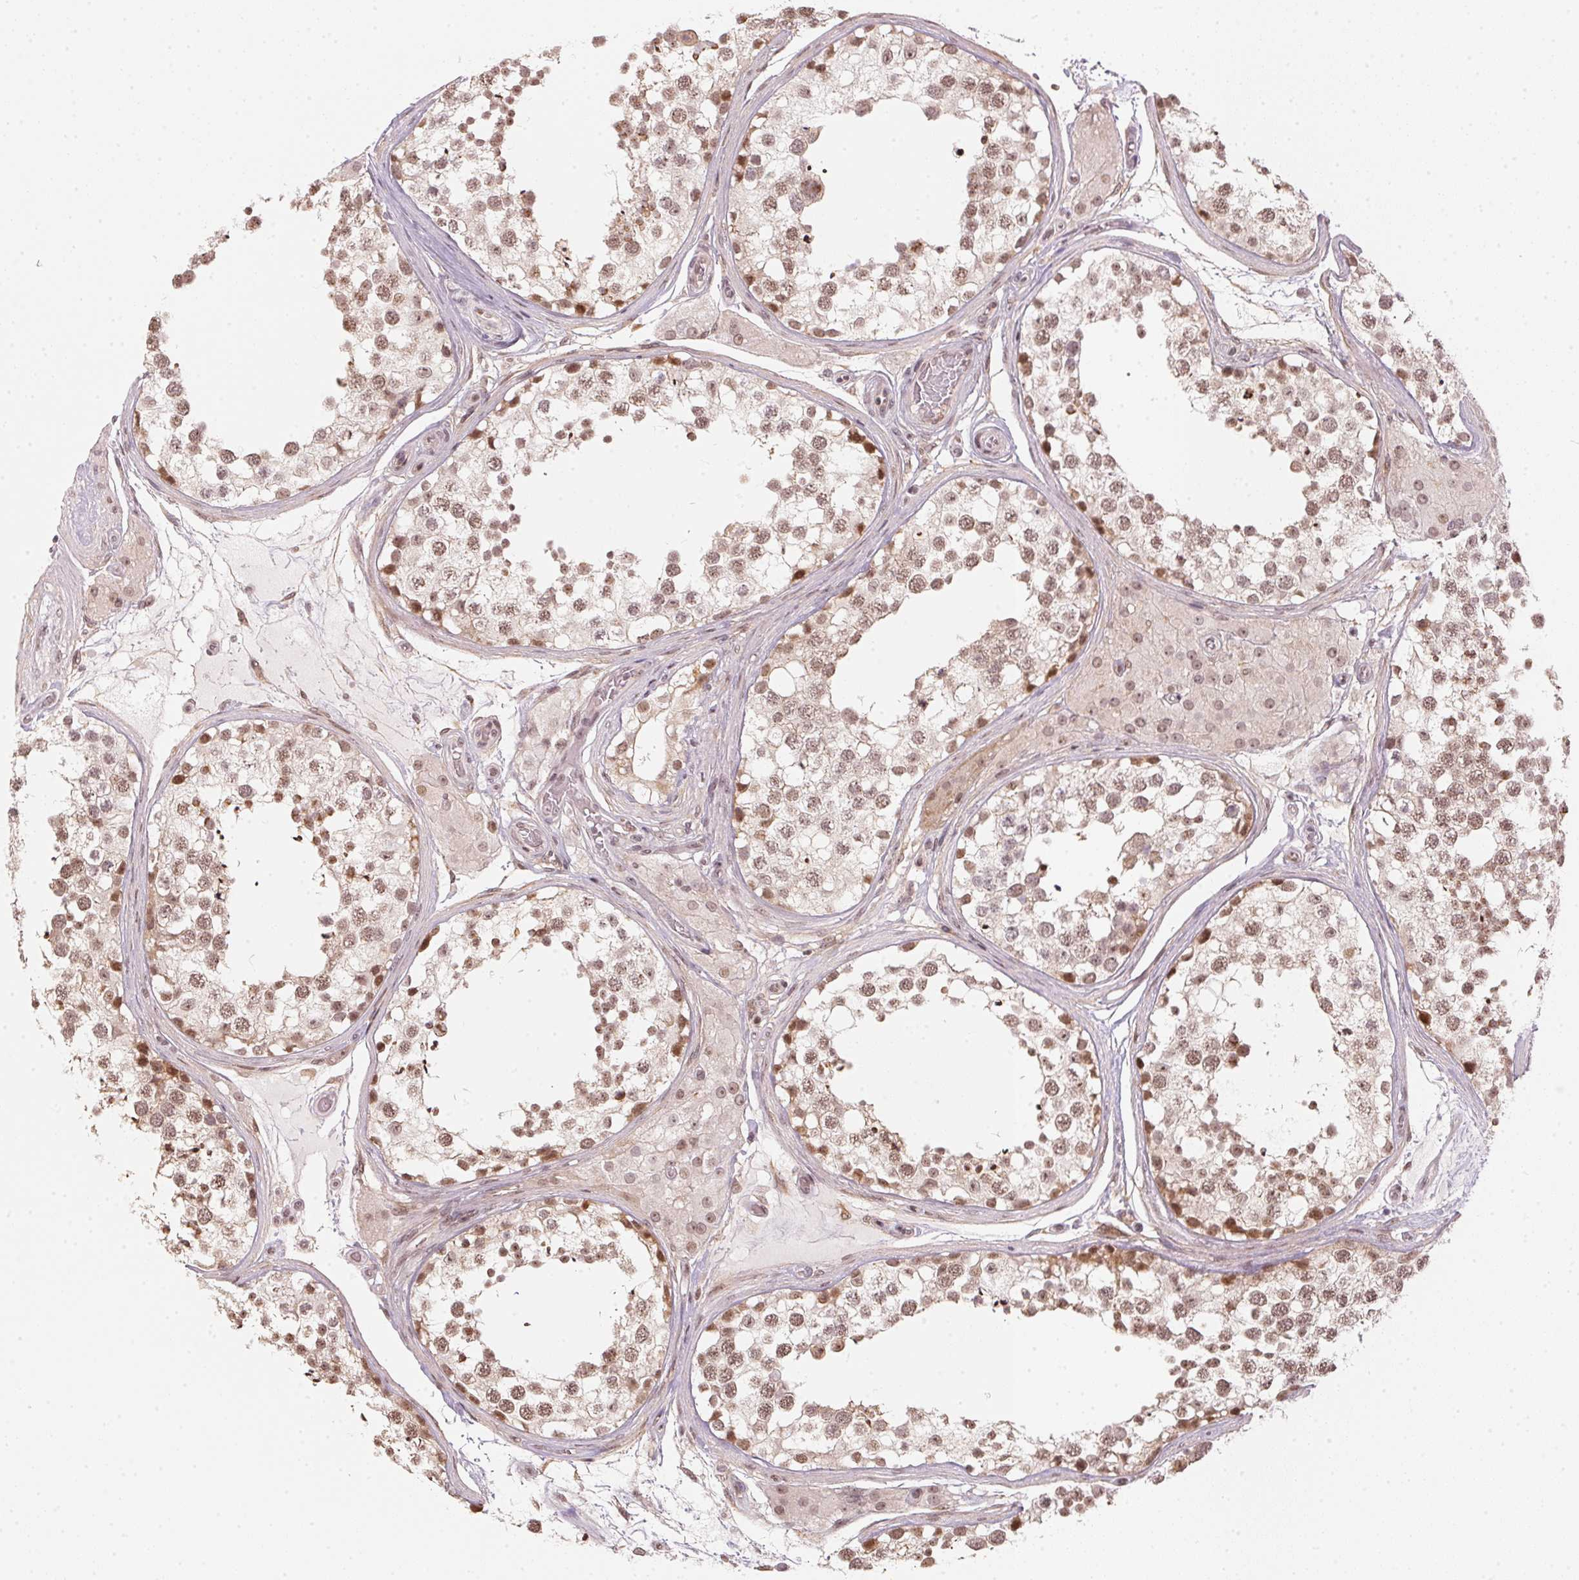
{"staining": {"intensity": "moderate", "quantity": ">75%", "location": "nuclear"}, "tissue": "testis", "cell_type": "Cells in seminiferous ducts", "image_type": "normal", "snomed": [{"axis": "morphology", "description": "Normal tissue, NOS"}, {"axis": "morphology", "description": "Seminoma, NOS"}, {"axis": "topography", "description": "Testis"}], "caption": "Protein expression analysis of normal testis exhibits moderate nuclear expression in approximately >75% of cells in seminiferous ducts.", "gene": "KAT6A", "patient": {"sex": "male", "age": 65}}